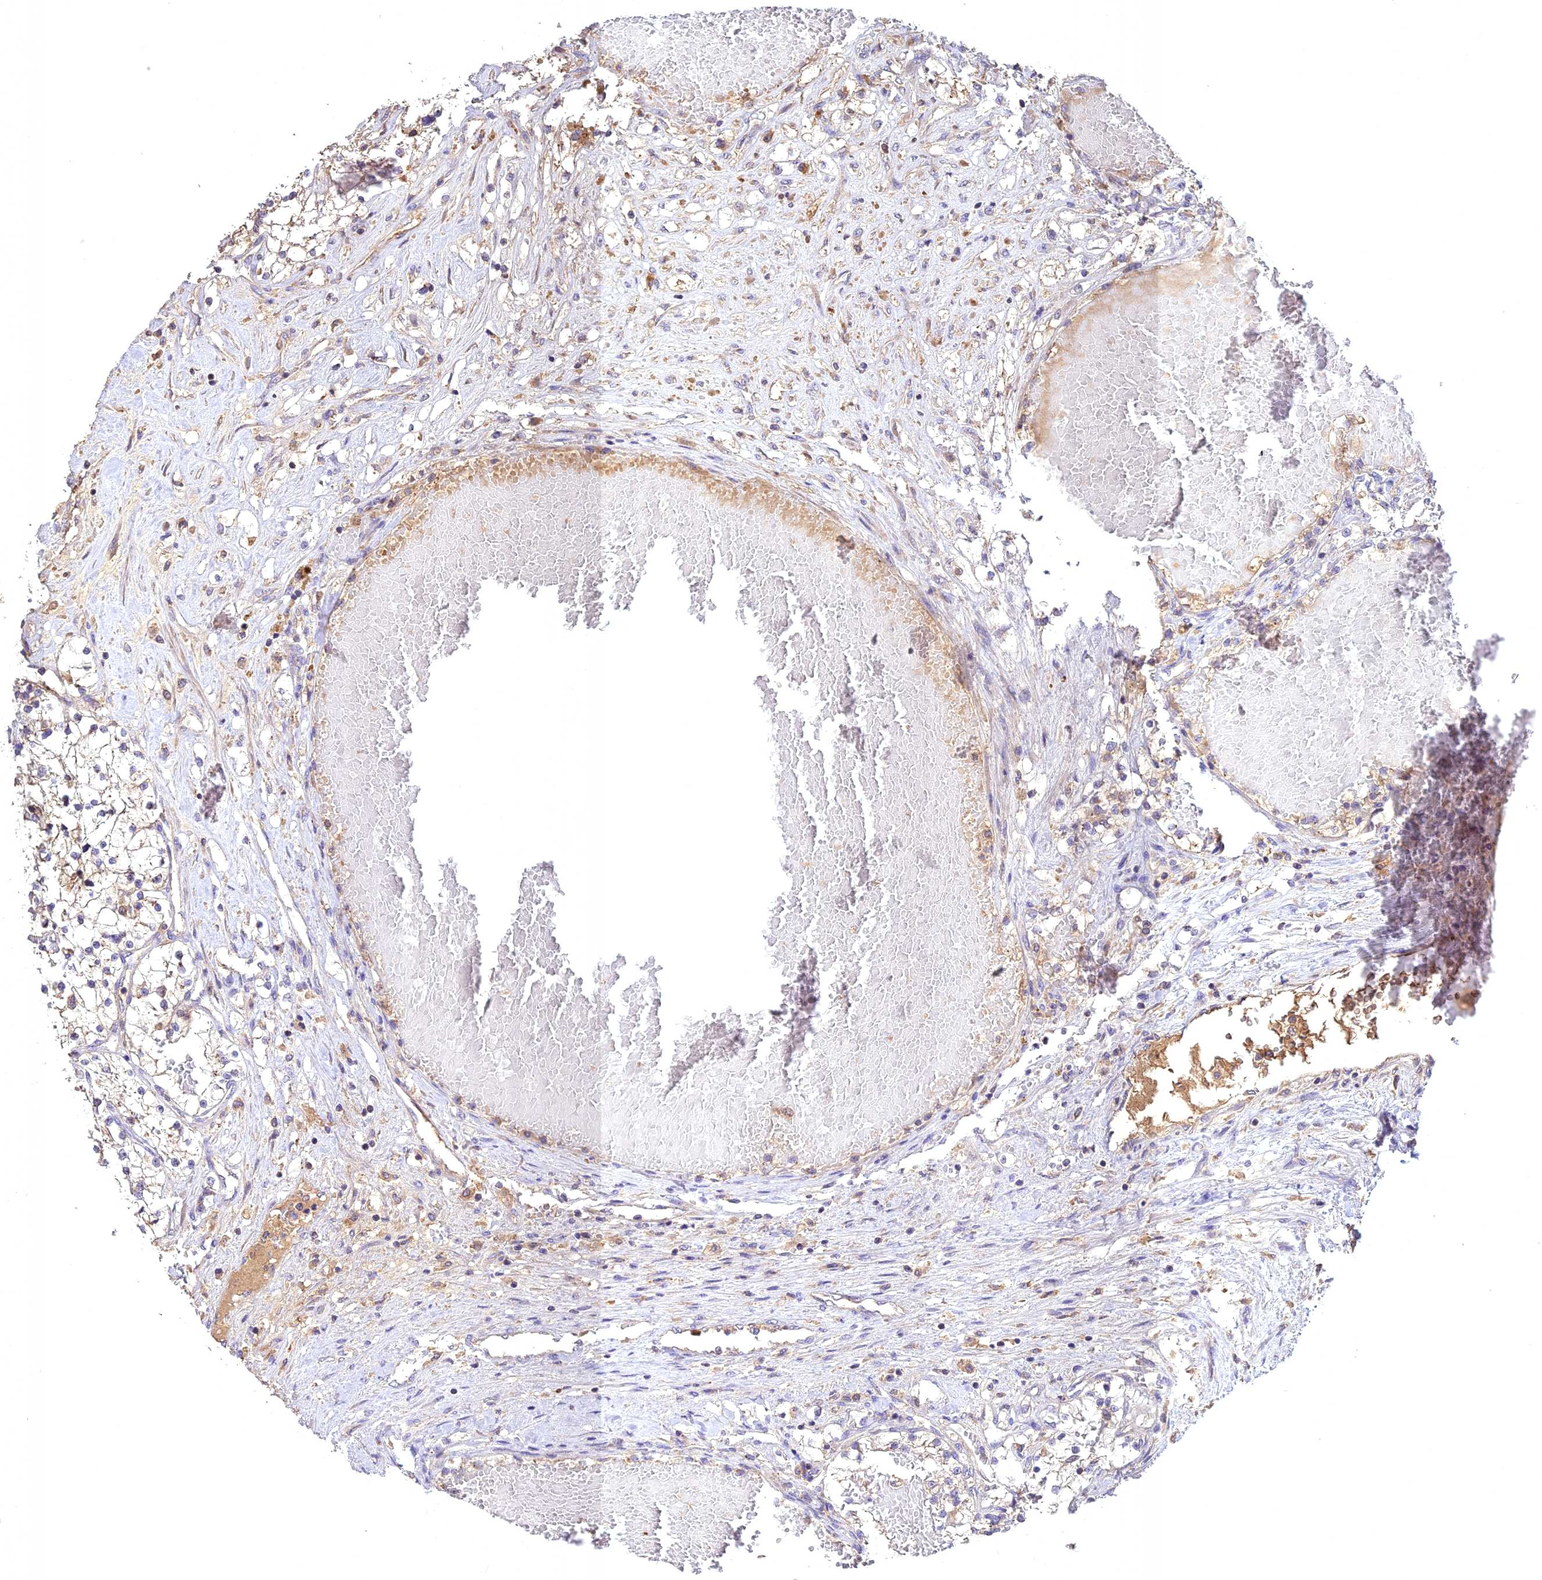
{"staining": {"intensity": "weak", "quantity": "<25%", "location": "cytoplasmic/membranous"}, "tissue": "renal cancer", "cell_type": "Tumor cells", "image_type": "cancer", "snomed": [{"axis": "morphology", "description": "Normal tissue, NOS"}, {"axis": "morphology", "description": "Adenocarcinoma, NOS"}, {"axis": "topography", "description": "Kidney"}], "caption": "This image is of adenocarcinoma (renal) stained with IHC to label a protein in brown with the nuclei are counter-stained blue. There is no positivity in tumor cells.", "gene": "NUDT8", "patient": {"sex": "male", "age": 68}}